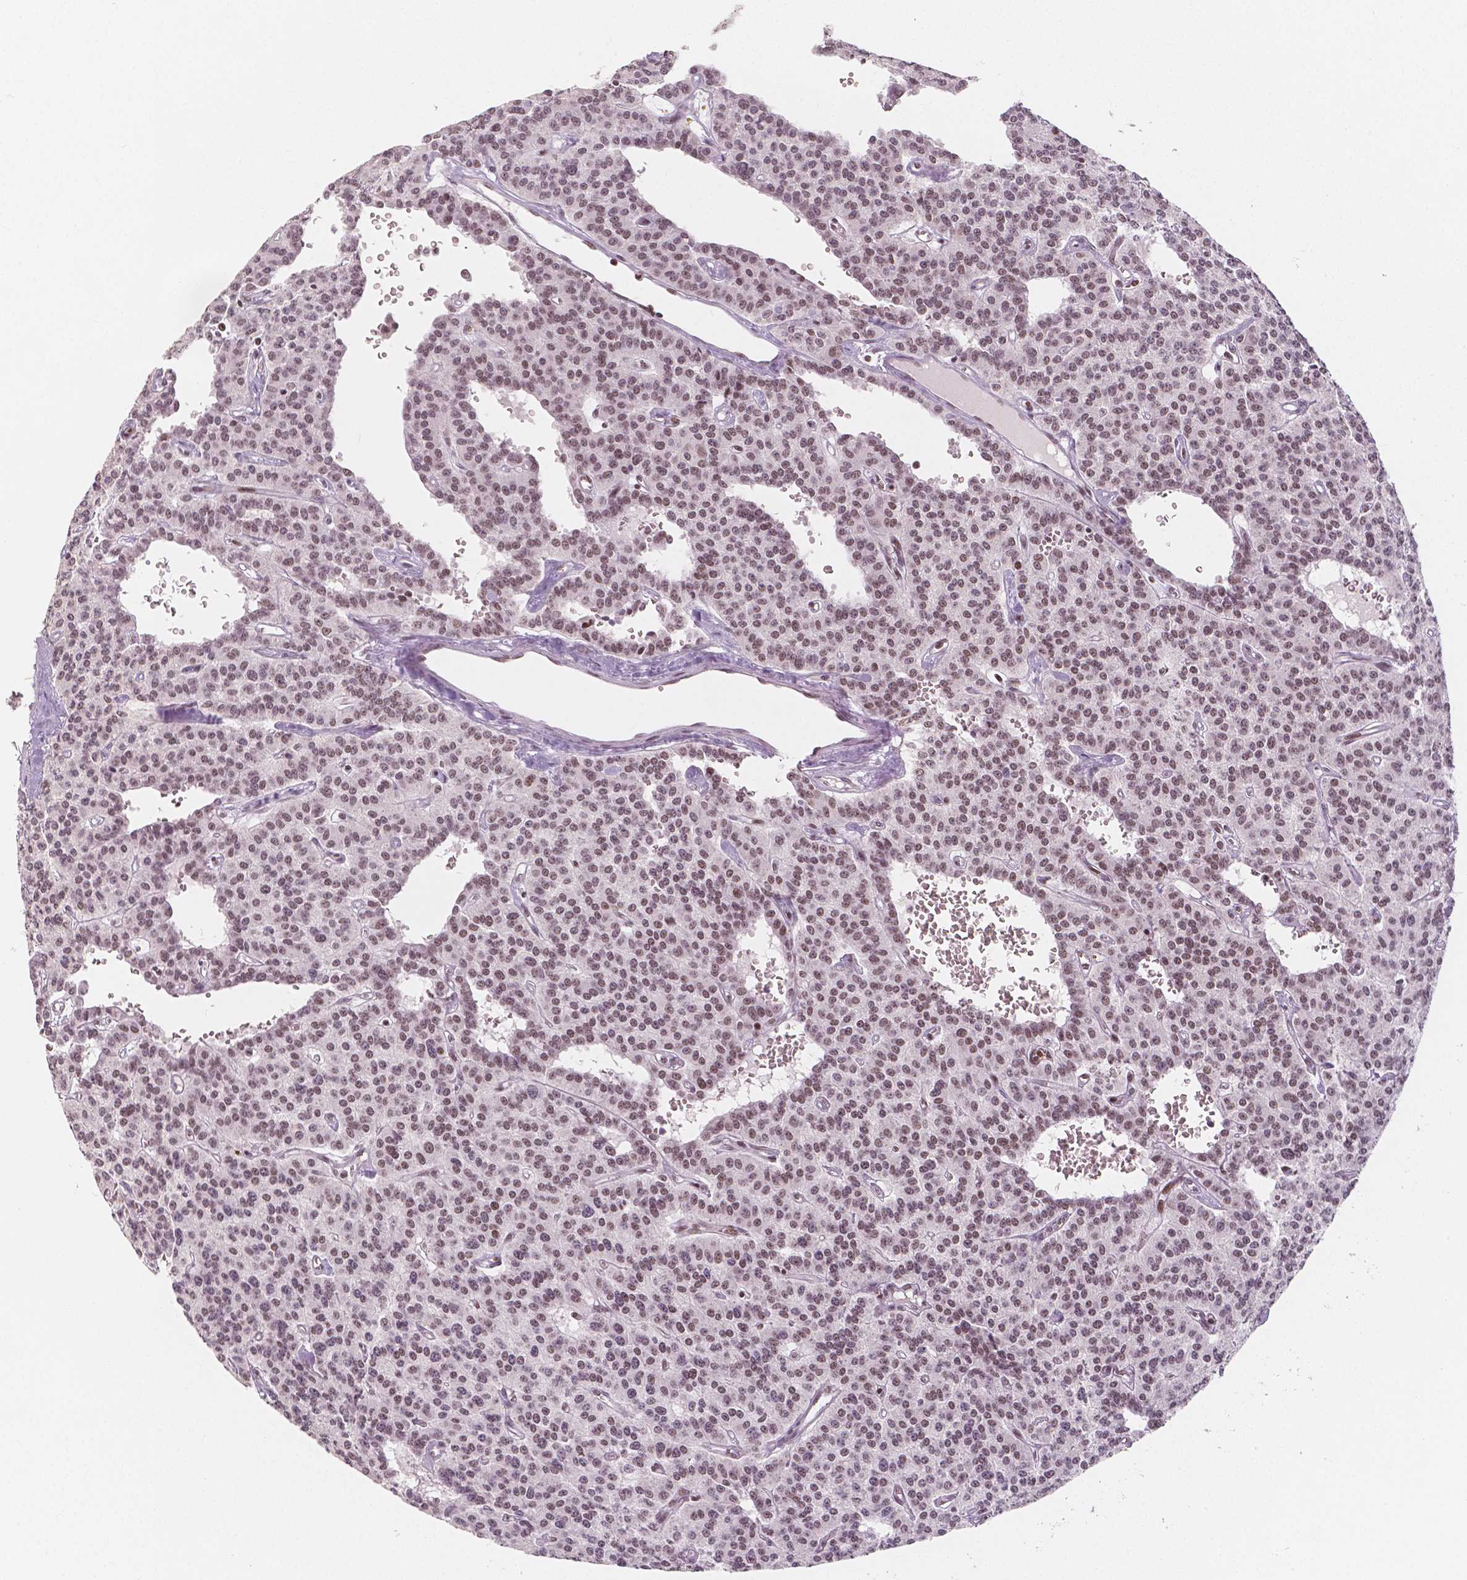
{"staining": {"intensity": "moderate", "quantity": ">75%", "location": "nuclear"}, "tissue": "carcinoid", "cell_type": "Tumor cells", "image_type": "cancer", "snomed": [{"axis": "morphology", "description": "Carcinoid, malignant, NOS"}, {"axis": "topography", "description": "Lung"}], "caption": "Immunohistochemistry of carcinoid displays medium levels of moderate nuclear positivity in approximately >75% of tumor cells. (DAB (3,3'-diaminobenzidine) IHC, brown staining for protein, blue staining for nuclei).", "gene": "HDAC1", "patient": {"sex": "female", "age": 71}}